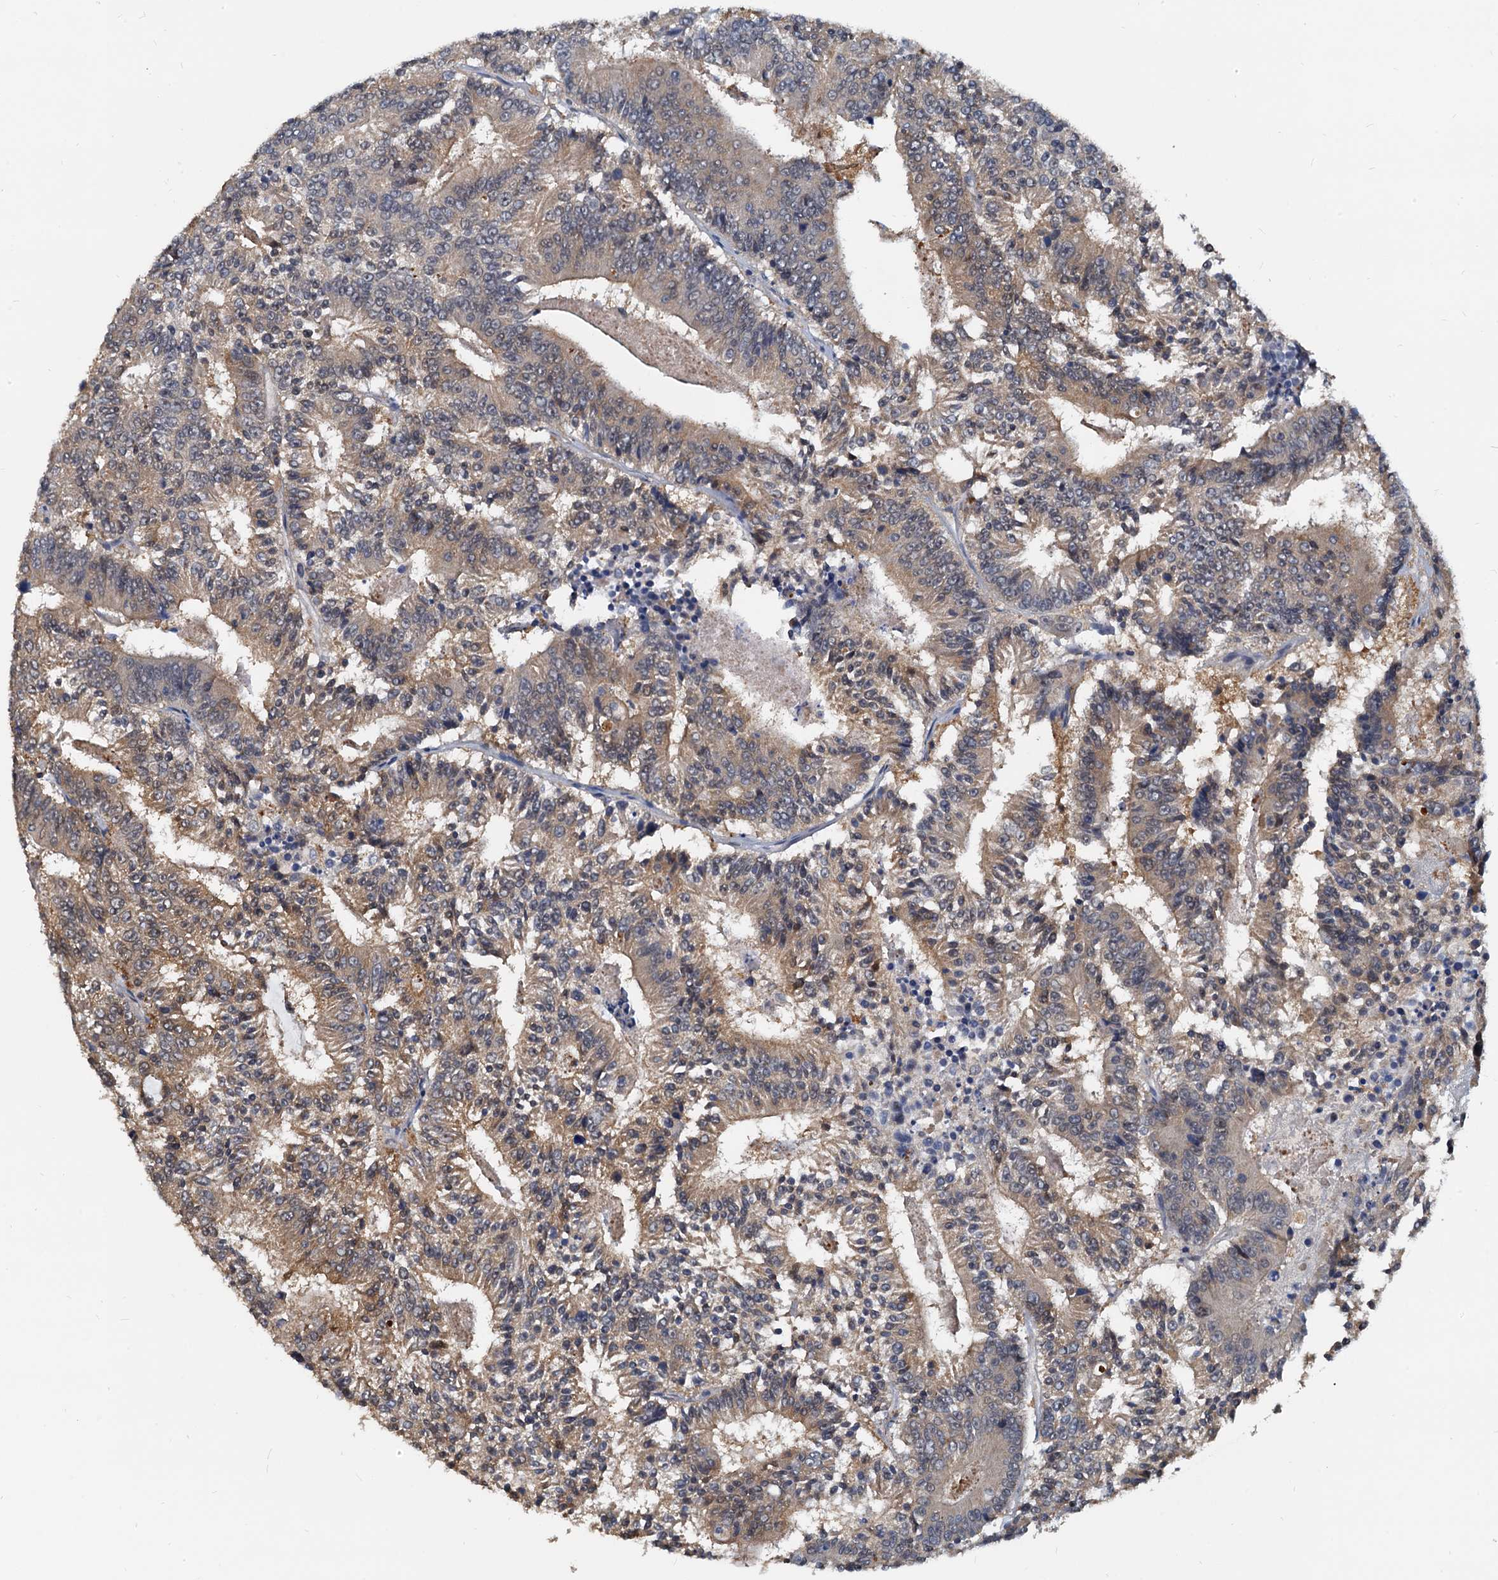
{"staining": {"intensity": "moderate", "quantity": "25%-75%", "location": "cytoplasmic/membranous"}, "tissue": "colorectal cancer", "cell_type": "Tumor cells", "image_type": "cancer", "snomed": [{"axis": "morphology", "description": "Adenocarcinoma, NOS"}, {"axis": "topography", "description": "Colon"}], "caption": "This is an image of immunohistochemistry staining of colorectal cancer (adenocarcinoma), which shows moderate positivity in the cytoplasmic/membranous of tumor cells.", "gene": "PTGES3", "patient": {"sex": "male", "age": 83}}